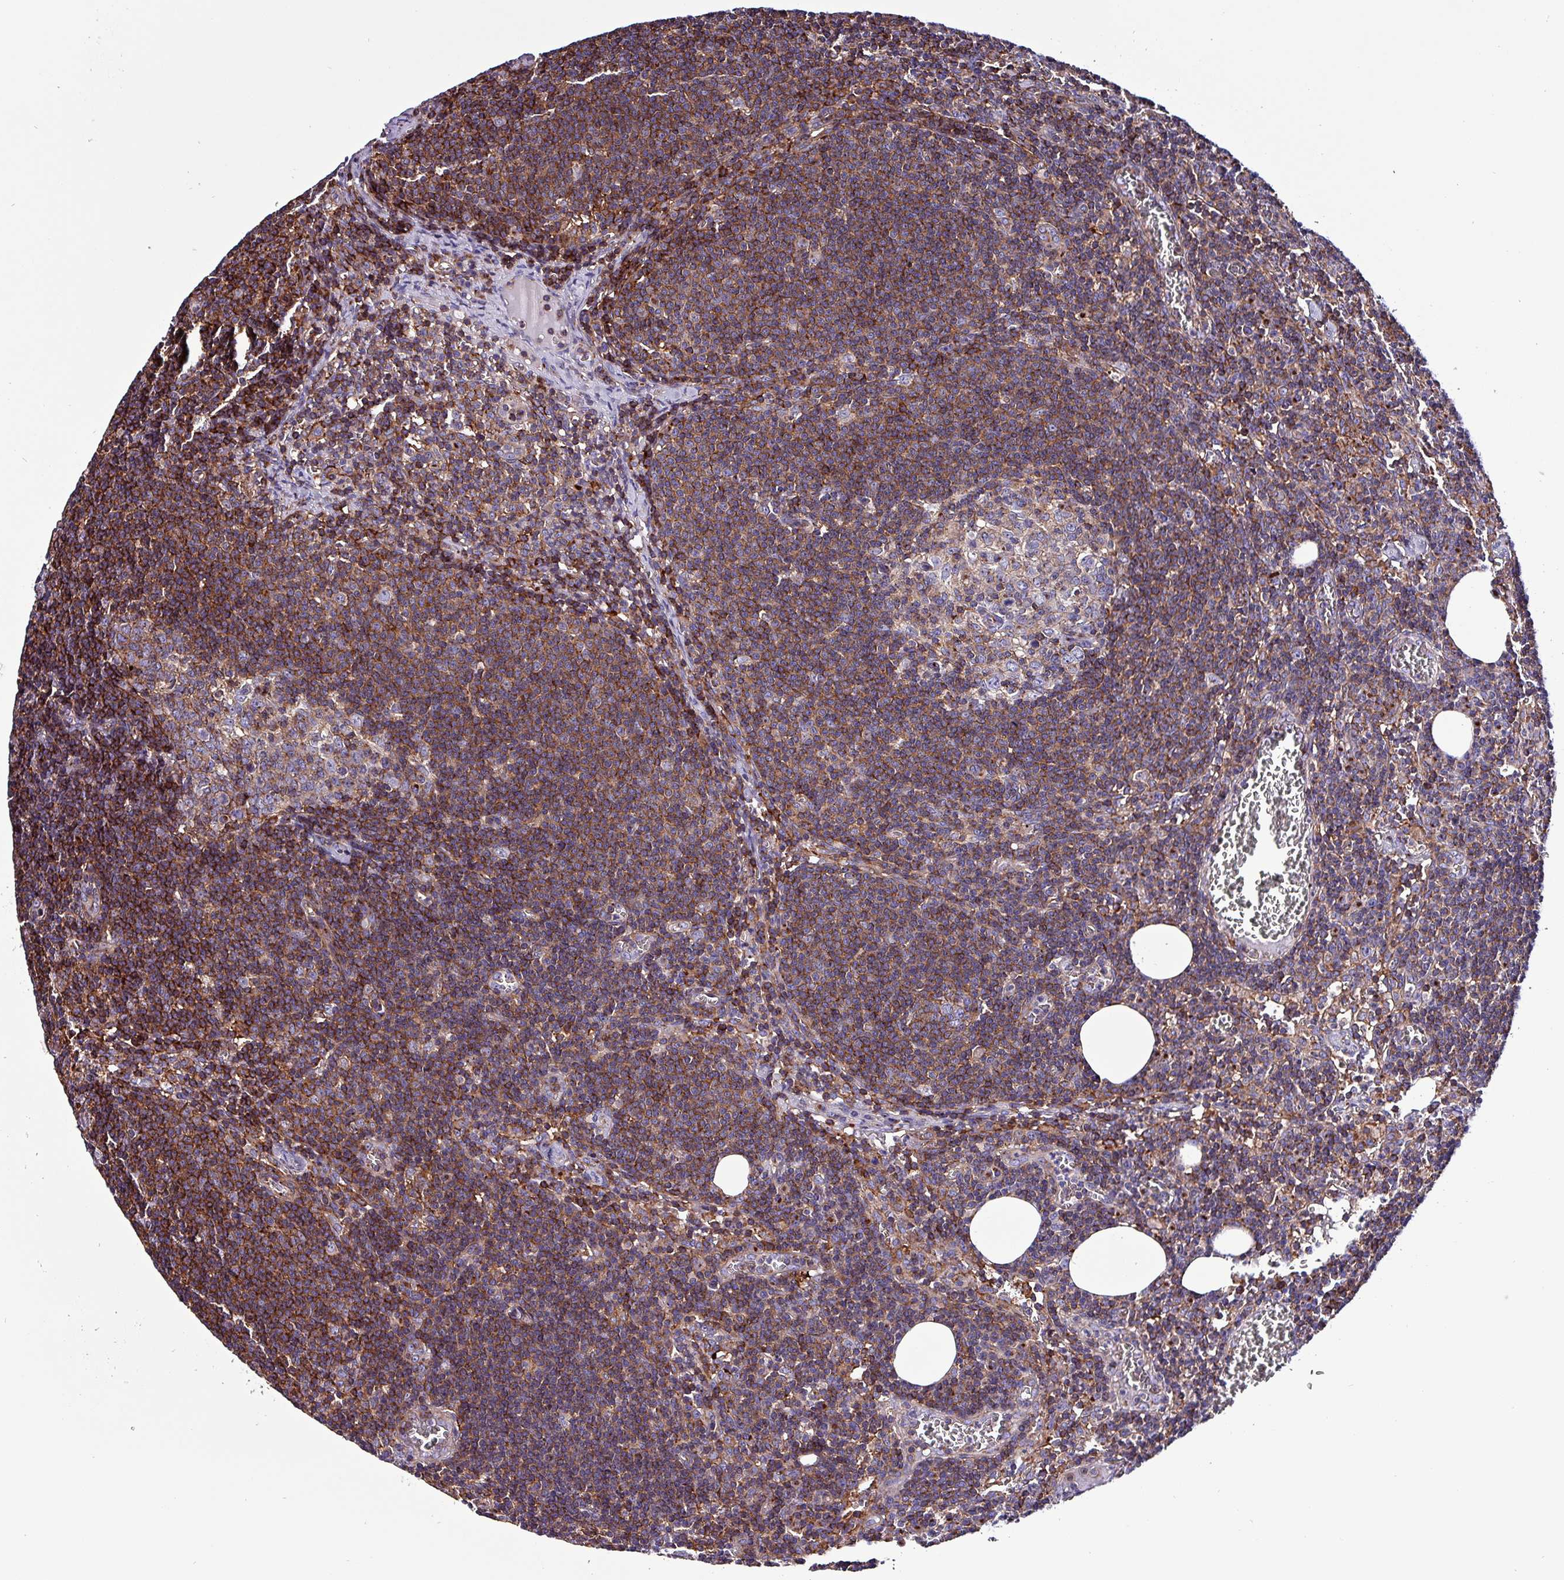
{"staining": {"intensity": "moderate", "quantity": "<25%", "location": "cytoplasmic/membranous"}, "tissue": "lymph node", "cell_type": "Germinal center cells", "image_type": "normal", "snomed": [{"axis": "morphology", "description": "Normal tissue, NOS"}, {"axis": "topography", "description": "Lymph node"}], "caption": "This micrograph shows immunohistochemistry staining of normal human lymph node, with low moderate cytoplasmic/membranous staining in about <25% of germinal center cells.", "gene": "VAMP4", "patient": {"sex": "female", "age": 27}}